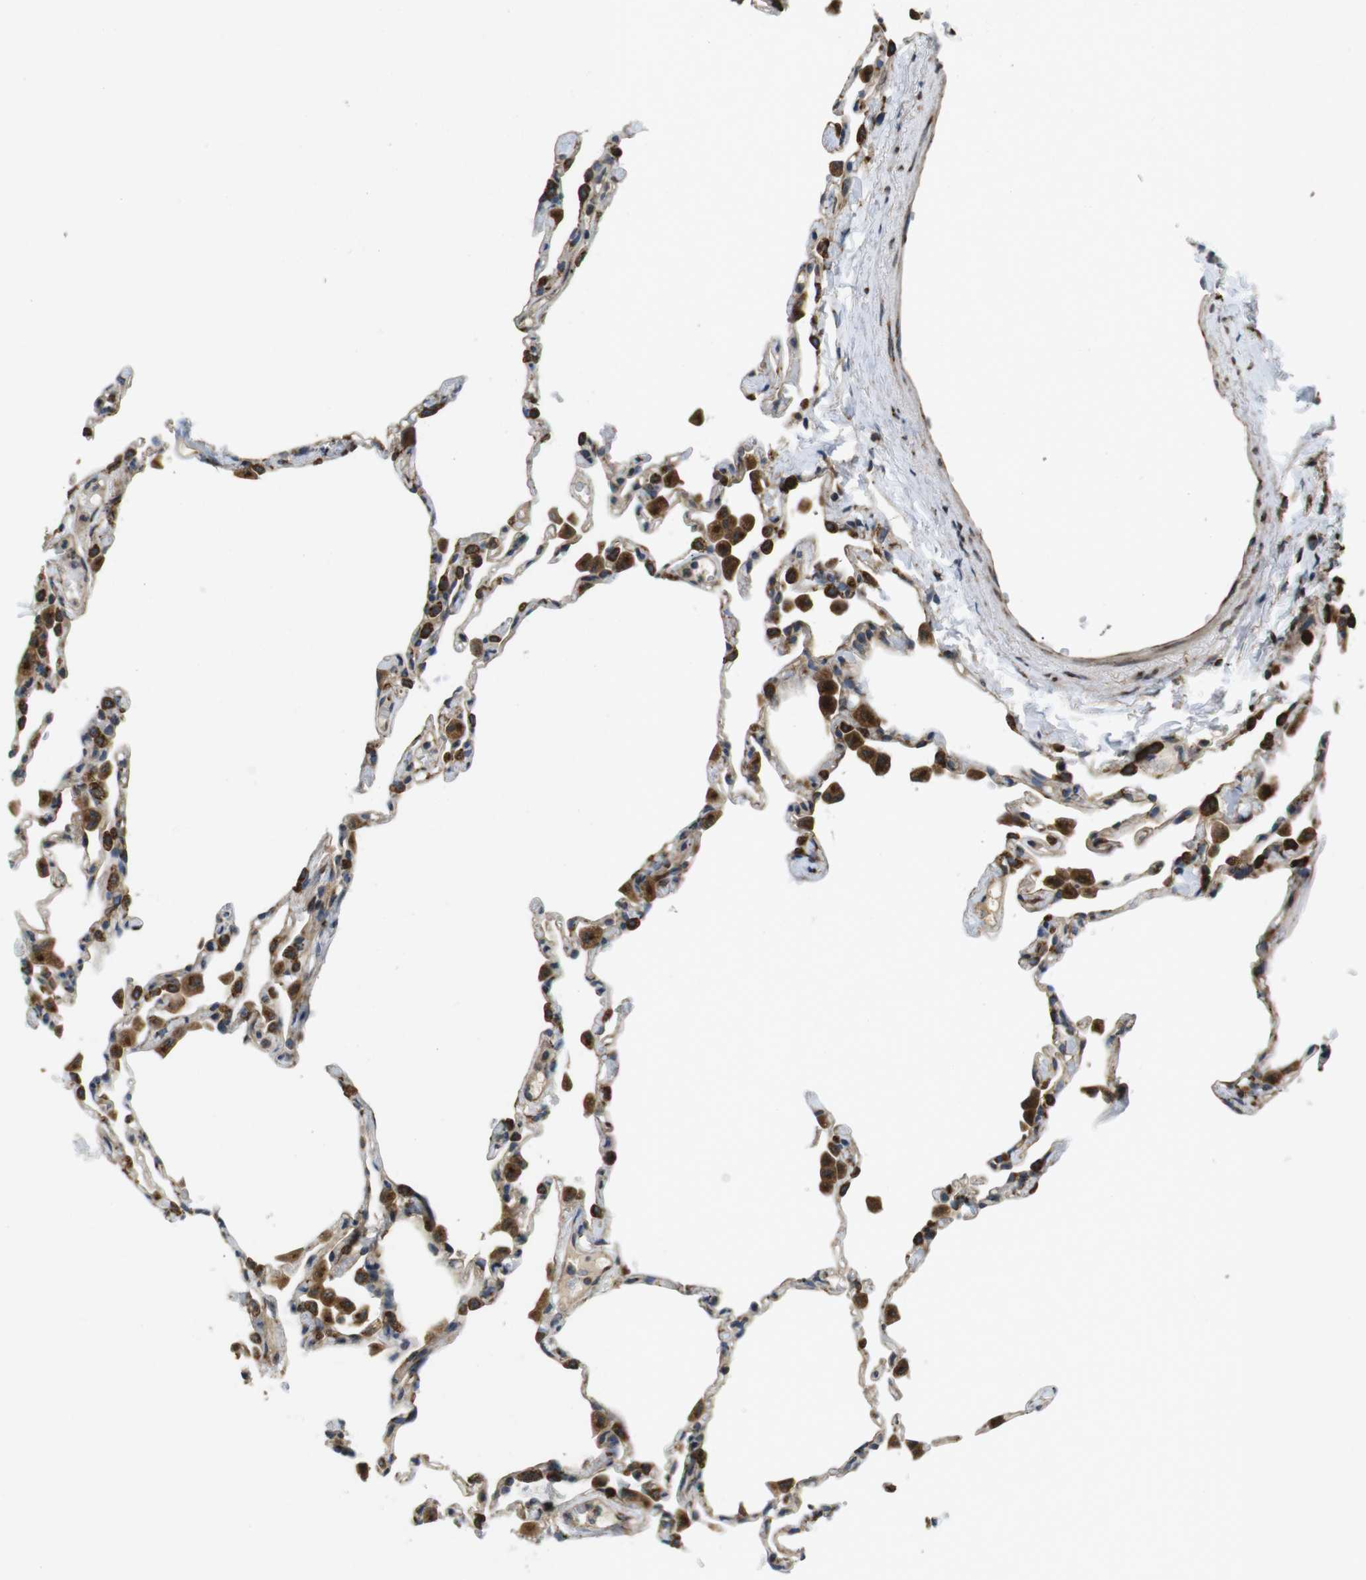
{"staining": {"intensity": "weak", "quantity": "25%-75%", "location": "cytoplasmic/membranous"}, "tissue": "lung", "cell_type": "Alveolar cells", "image_type": "normal", "snomed": [{"axis": "morphology", "description": "Normal tissue, NOS"}, {"axis": "topography", "description": "Lung"}], "caption": "Weak cytoplasmic/membranous staining for a protein is appreciated in about 25%-75% of alveolar cells of normal lung using immunohistochemistry (IHC).", "gene": "TMEM143", "patient": {"sex": "female", "age": 49}}